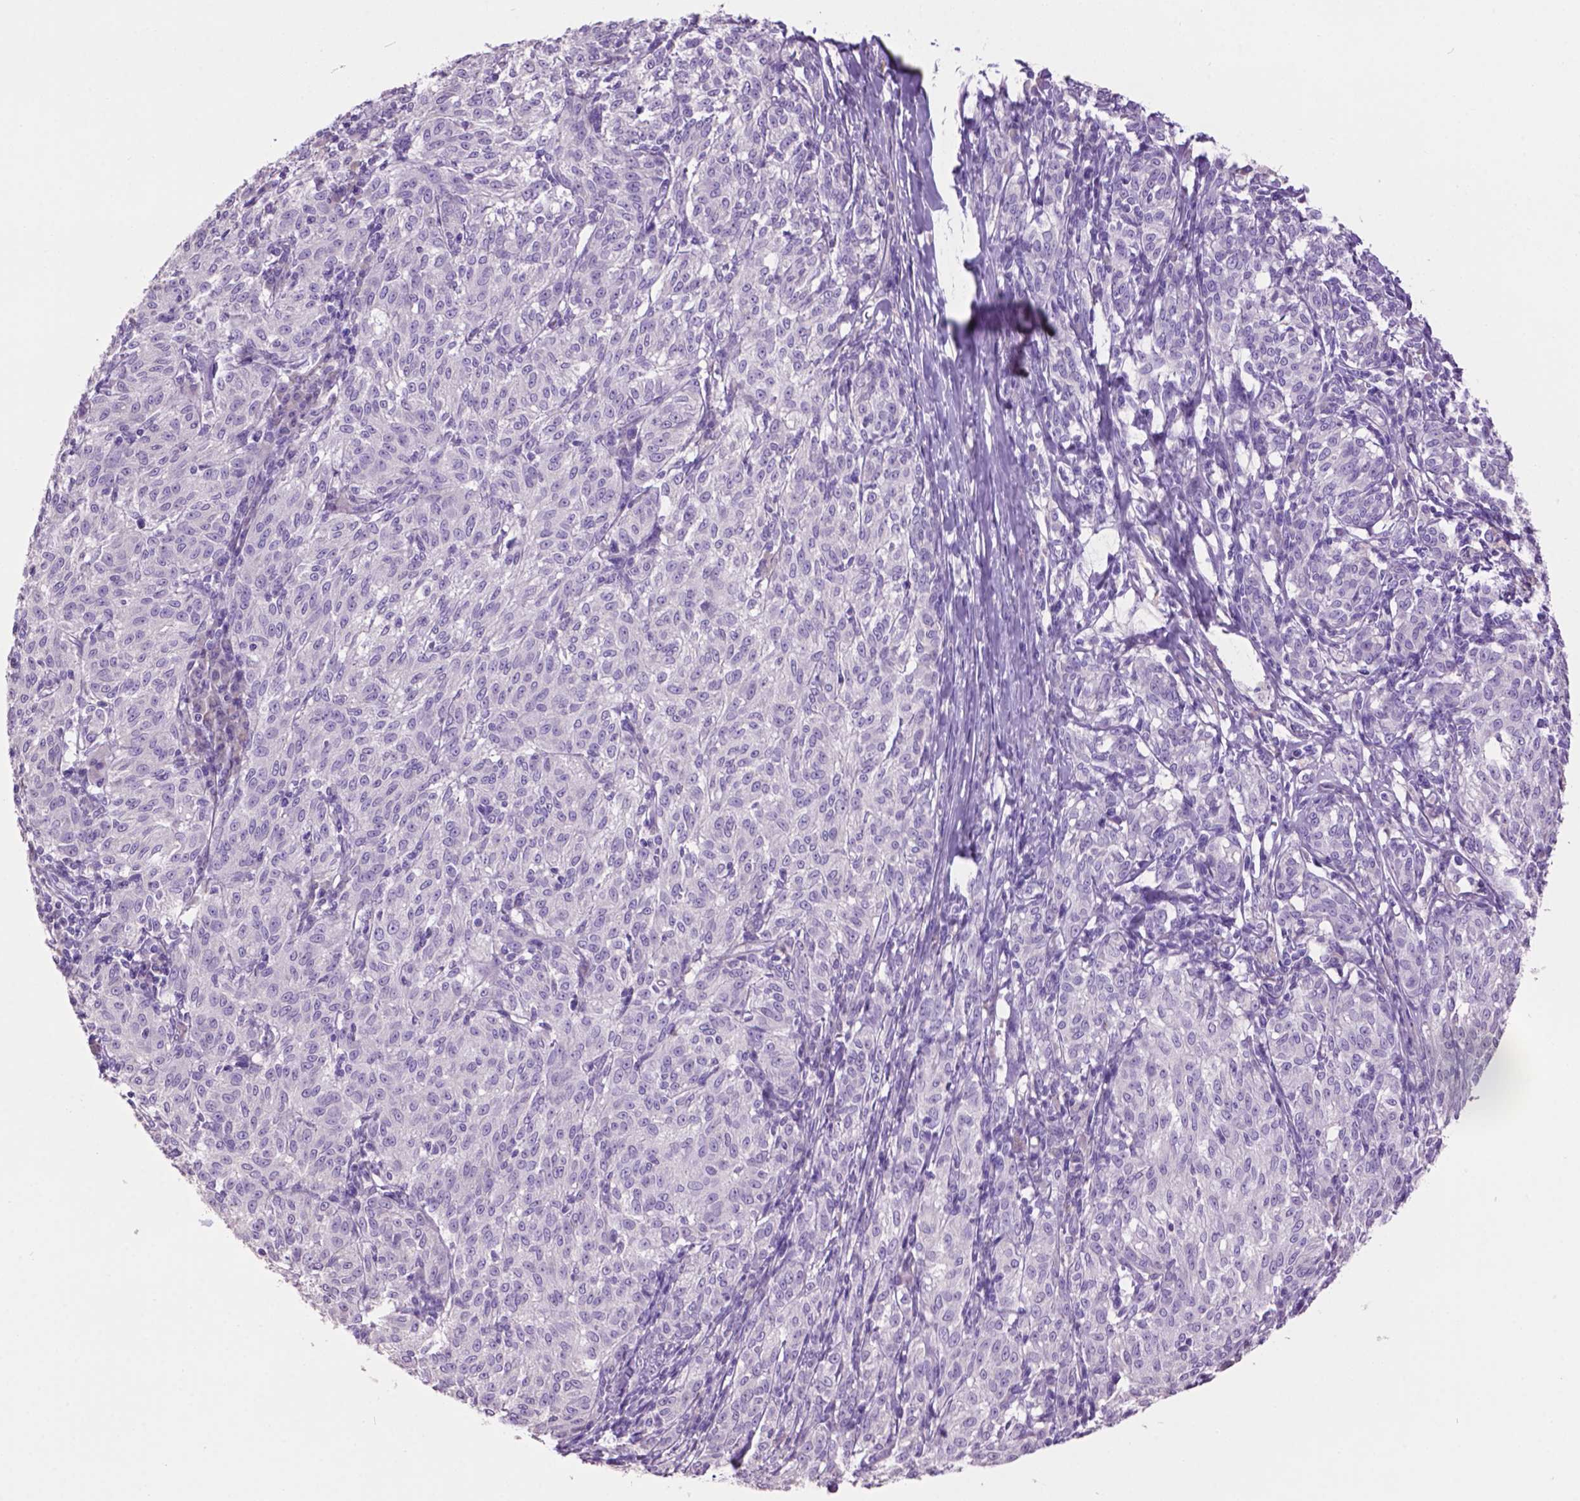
{"staining": {"intensity": "negative", "quantity": "none", "location": "none"}, "tissue": "melanoma", "cell_type": "Tumor cells", "image_type": "cancer", "snomed": [{"axis": "morphology", "description": "Malignant melanoma, NOS"}, {"axis": "topography", "description": "Skin"}], "caption": "Protein analysis of melanoma displays no significant expression in tumor cells.", "gene": "CRYBA4", "patient": {"sex": "female", "age": 72}}